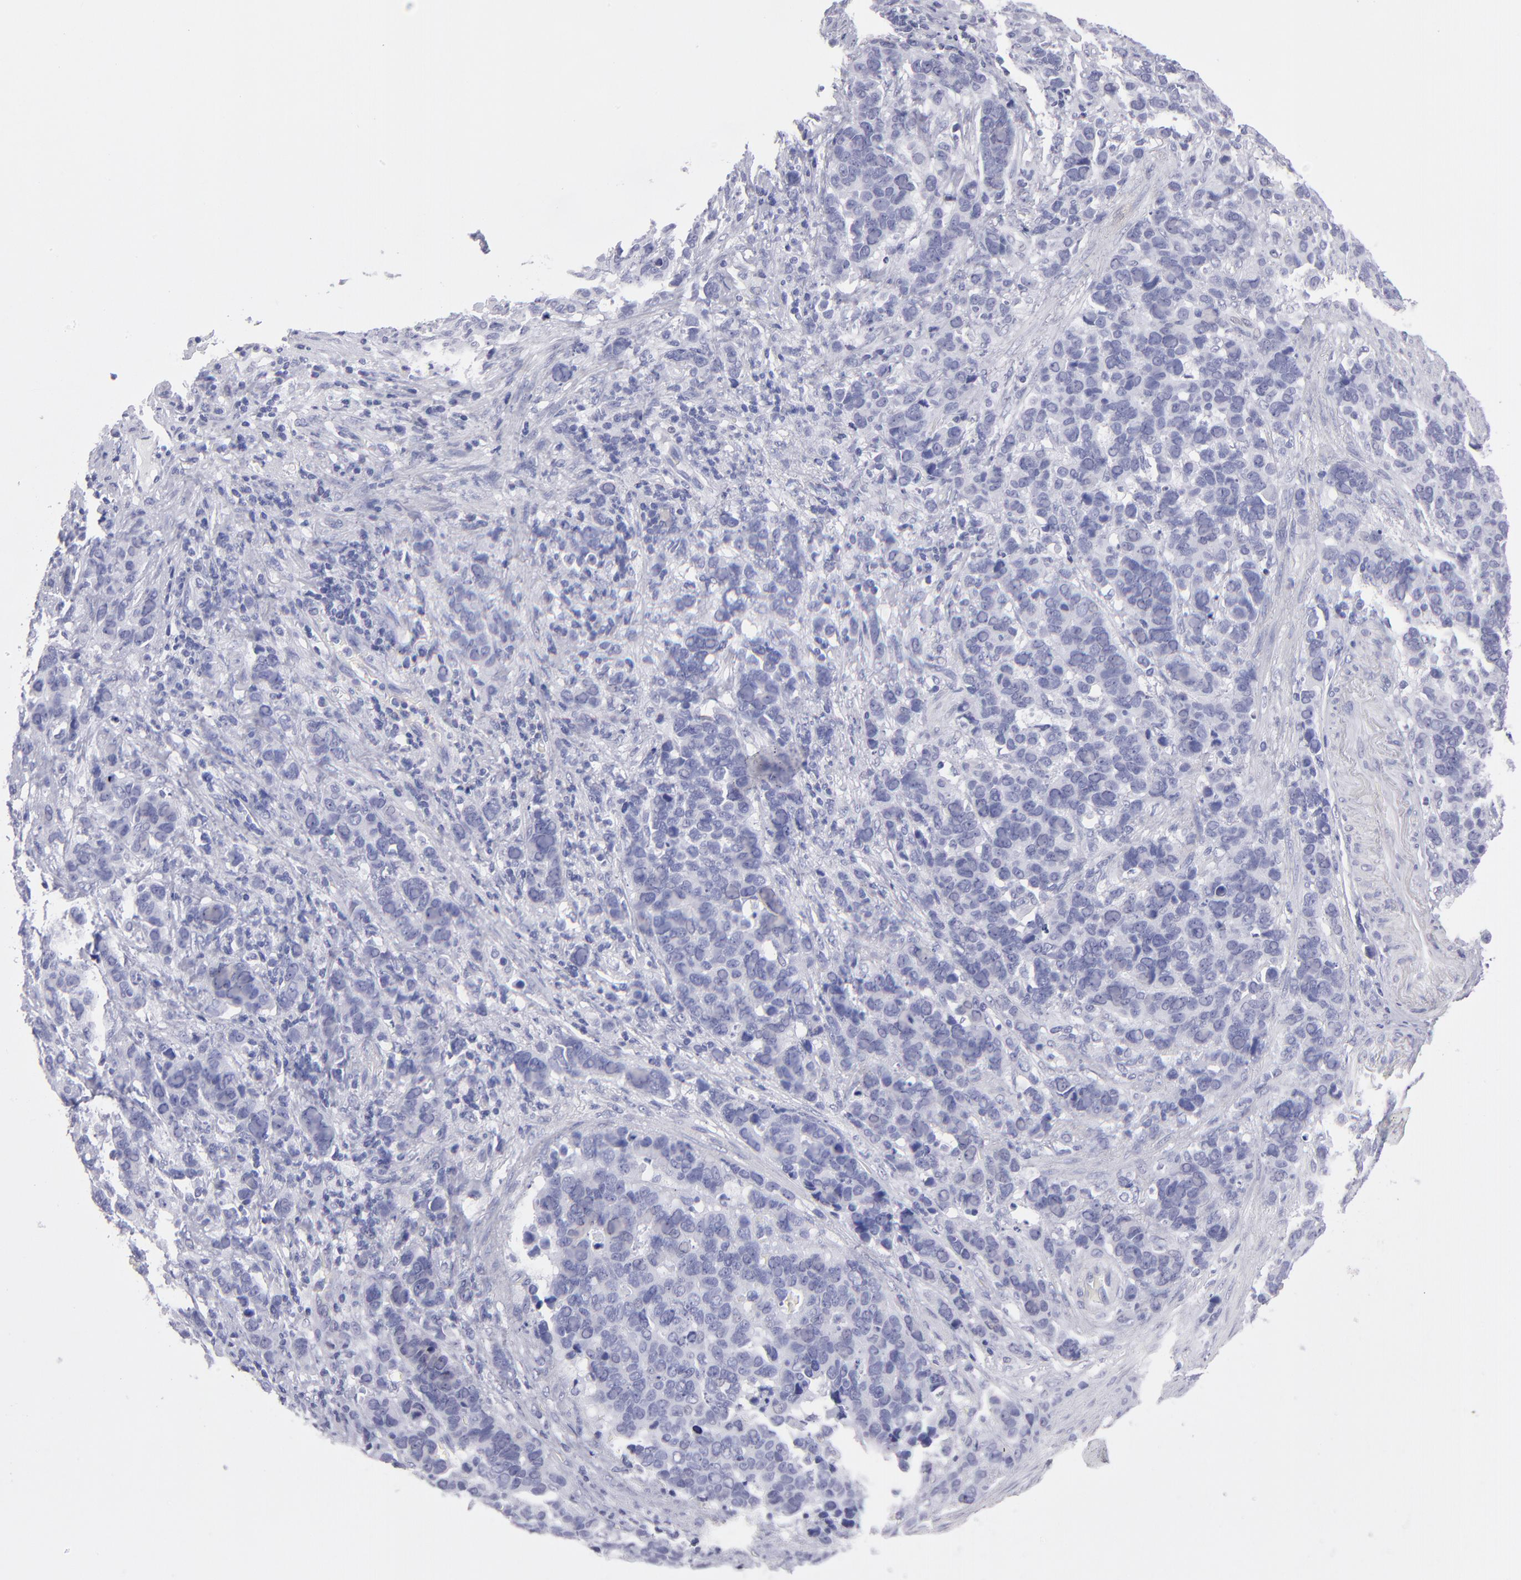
{"staining": {"intensity": "negative", "quantity": "none", "location": "none"}, "tissue": "stomach cancer", "cell_type": "Tumor cells", "image_type": "cancer", "snomed": [{"axis": "morphology", "description": "Adenocarcinoma, NOS"}, {"axis": "topography", "description": "Stomach, upper"}], "caption": "A high-resolution image shows immunohistochemistry staining of stomach cancer, which exhibits no significant staining in tumor cells.", "gene": "MB", "patient": {"sex": "male", "age": 71}}